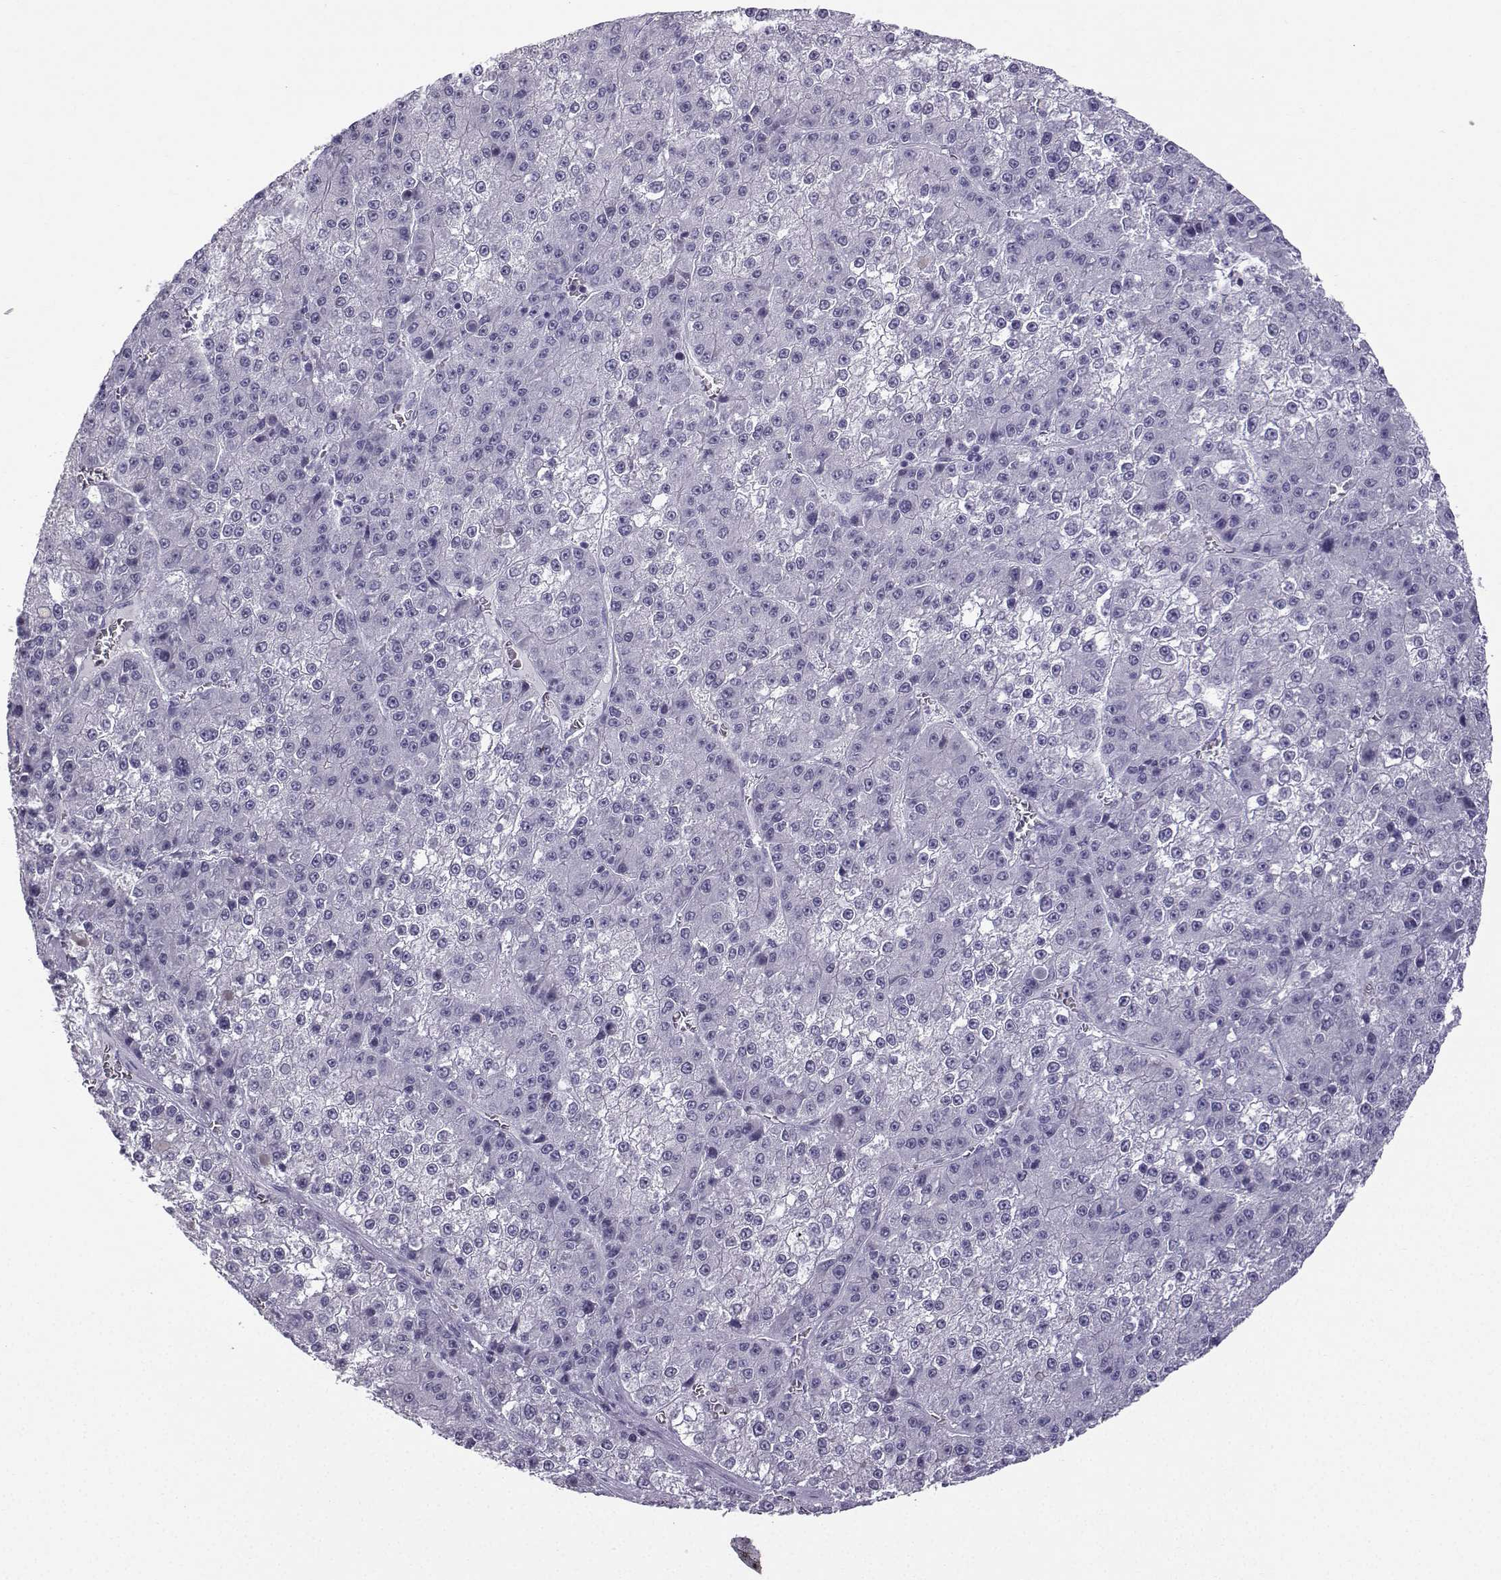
{"staining": {"intensity": "negative", "quantity": "none", "location": "none"}, "tissue": "liver cancer", "cell_type": "Tumor cells", "image_type": "cancer", "snomed": [{"axis": "morphology", "description": "Carcinoma, Hepatocellular, NOS"}, {"axis": "topography", "description": "Liver"}], "caption": "Micrograph shows no significant protein expression in tumor cells of liver cancer (hepatocellular carcinoma).", "gene": "ZBTB8B", "patient": {"sex": "female", "age": 73}}